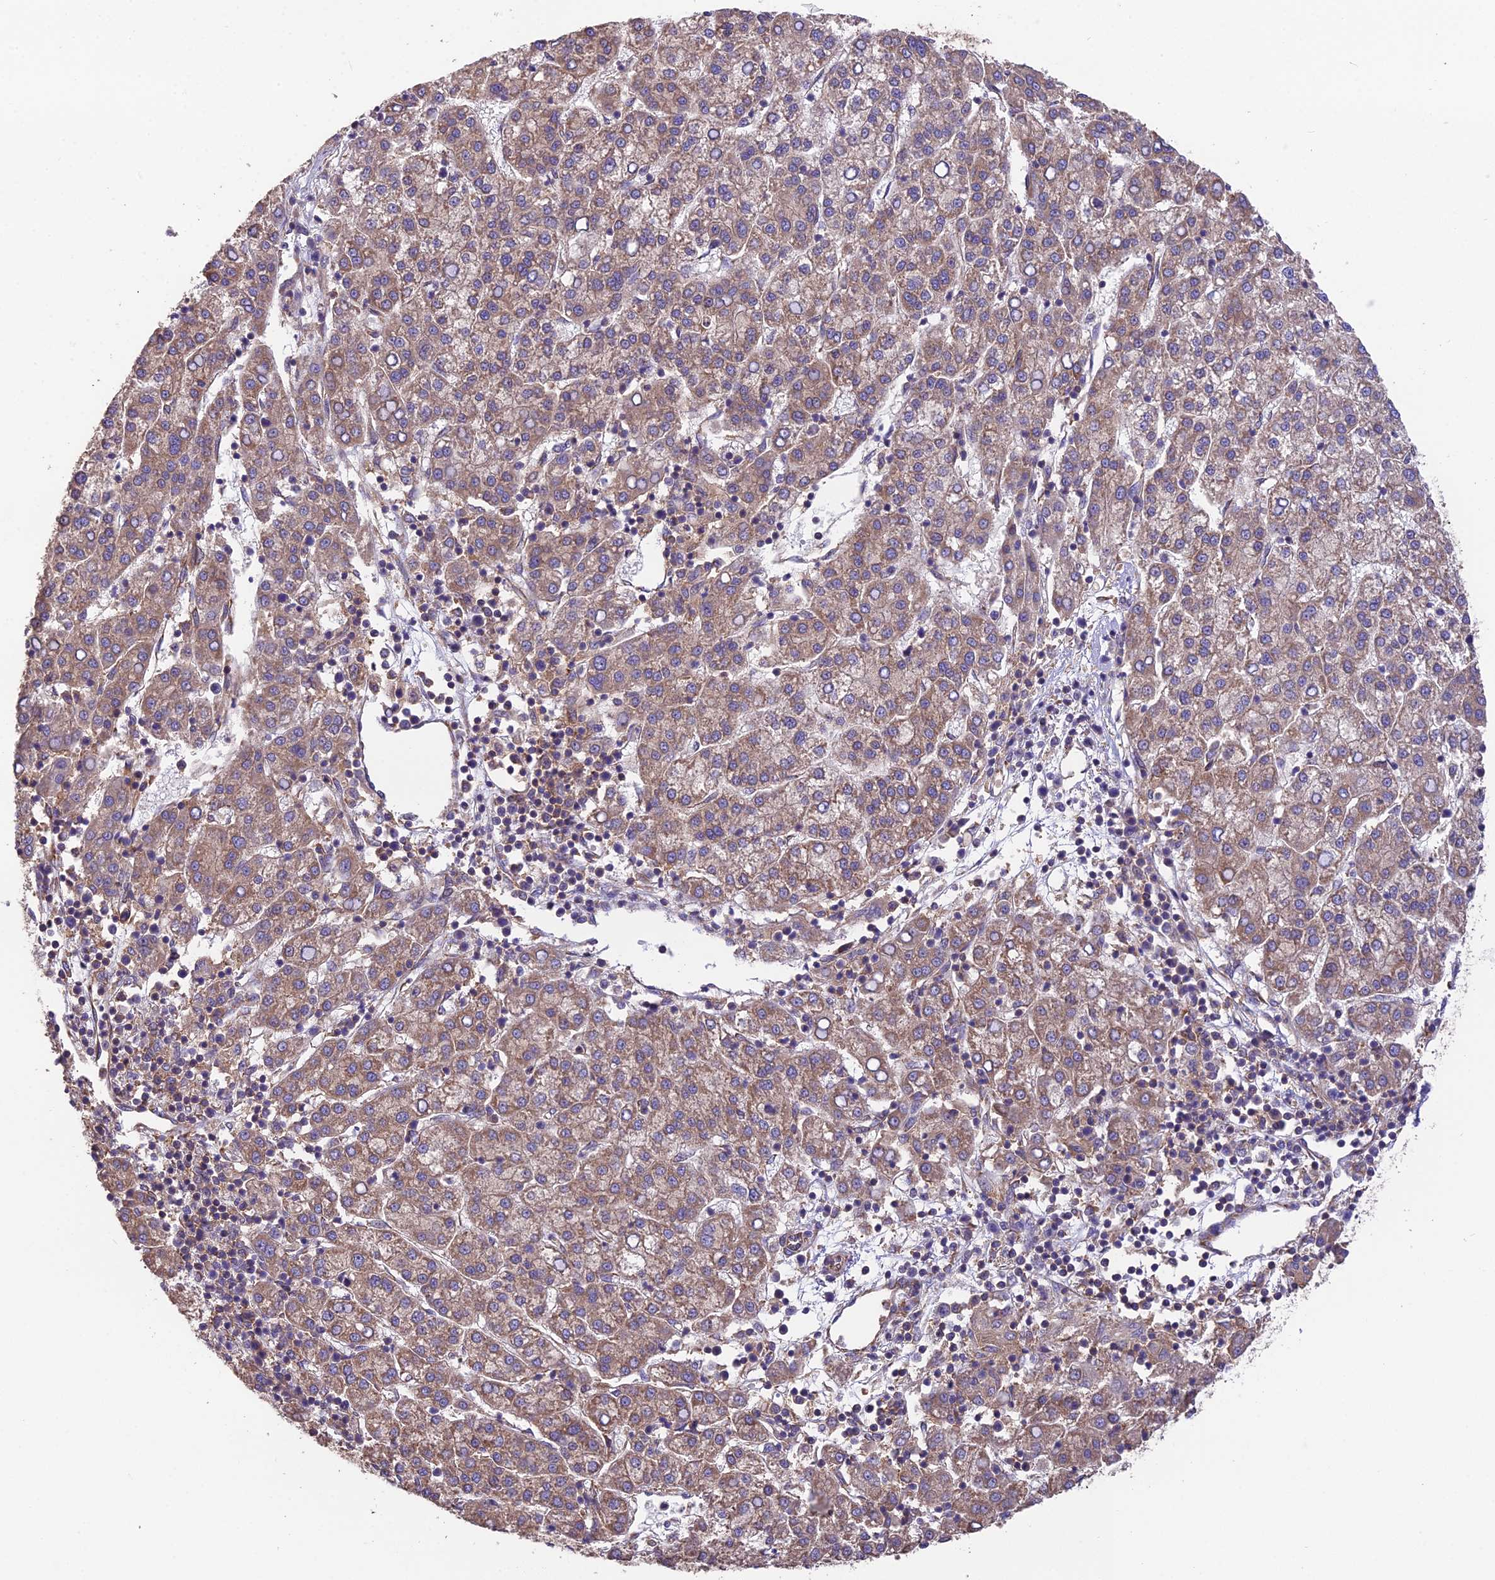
{"staining": {"intensity": "moderate", "quantity": ">75%", "location": "cytoplasmic/membranous"}, "tissue": "liver cancer", "cell_type": "Tumor cells", "image_type": "cancer", "snomed": [{"axis": "morphology", "description": "Carcinoma, Hepatocellular, NOS"}, {"axis": "topography", "description": "Liver"}], "caption": "IHC histopathology image of hepatocellular carcinoma (liver) stained for a protein (brown), which reveals medium levels of moderate cytoplasmic/membranous positivity in about >75% of tumor cells.", "gene": "BLOC1S4", "patient": {"sex": "female", "age": 58}}